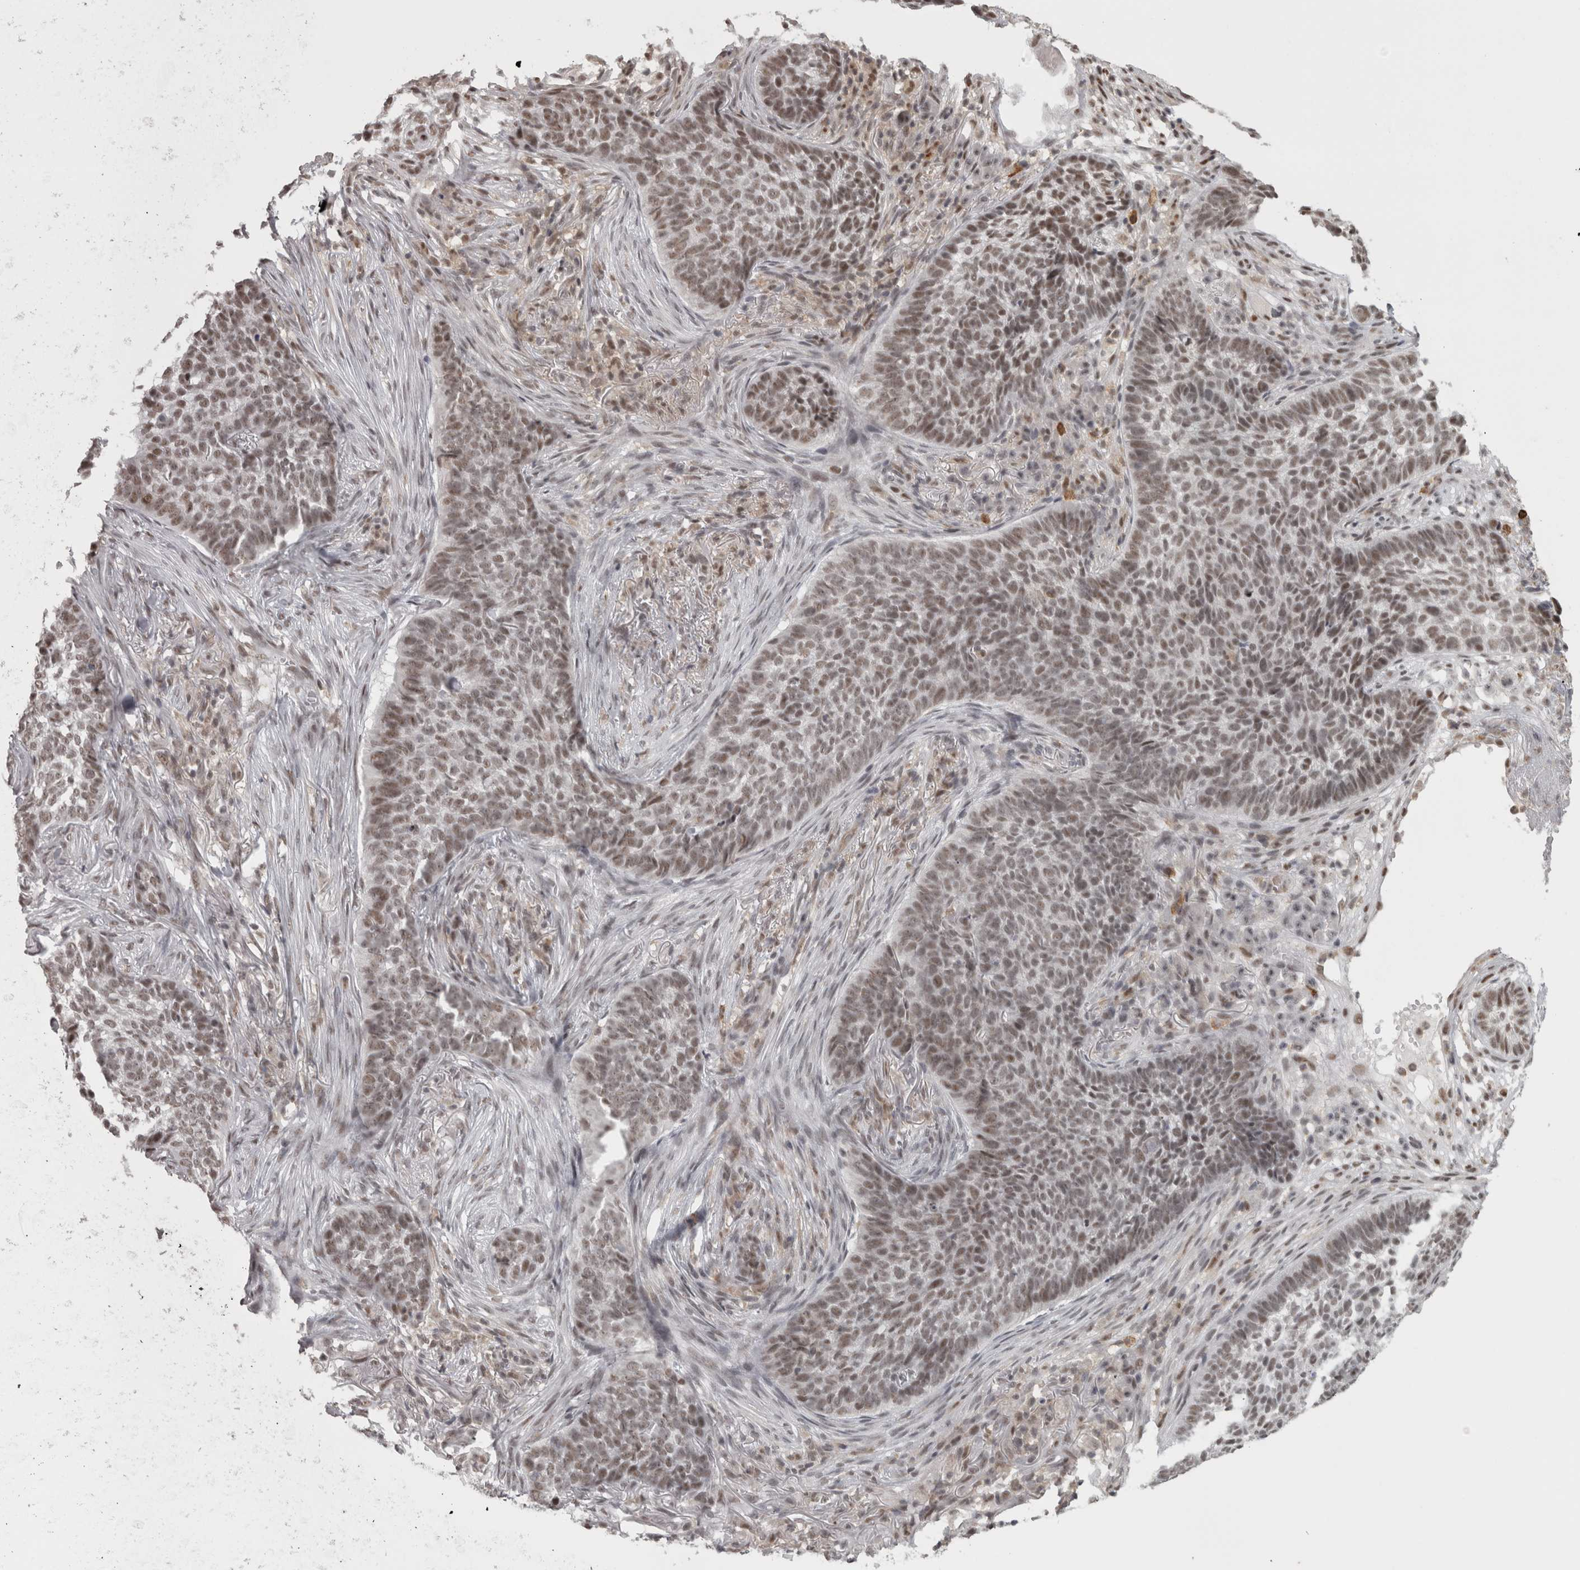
{"staining": {"intensity": "moderate", "quantity": ">75%", "location": "nuclear"}, "tissue": "skin cancer", "cell_type": "Tumor cells", "image_type": "cancer", "snomed": [{"axis": "morphology", "description": "Basal cell carcinoma"}, {"axis": "topography", "description": "Skin"}], "caption": "High-power microscopy captured an immunohistochemistry (IHC) image of skin cancer (basal cell carcinoma), revealing moderate nuclear expression in approximately >75% of tumor cells.", "gene": "MICU3", "patient": {"sex": "male", "age": 85}}